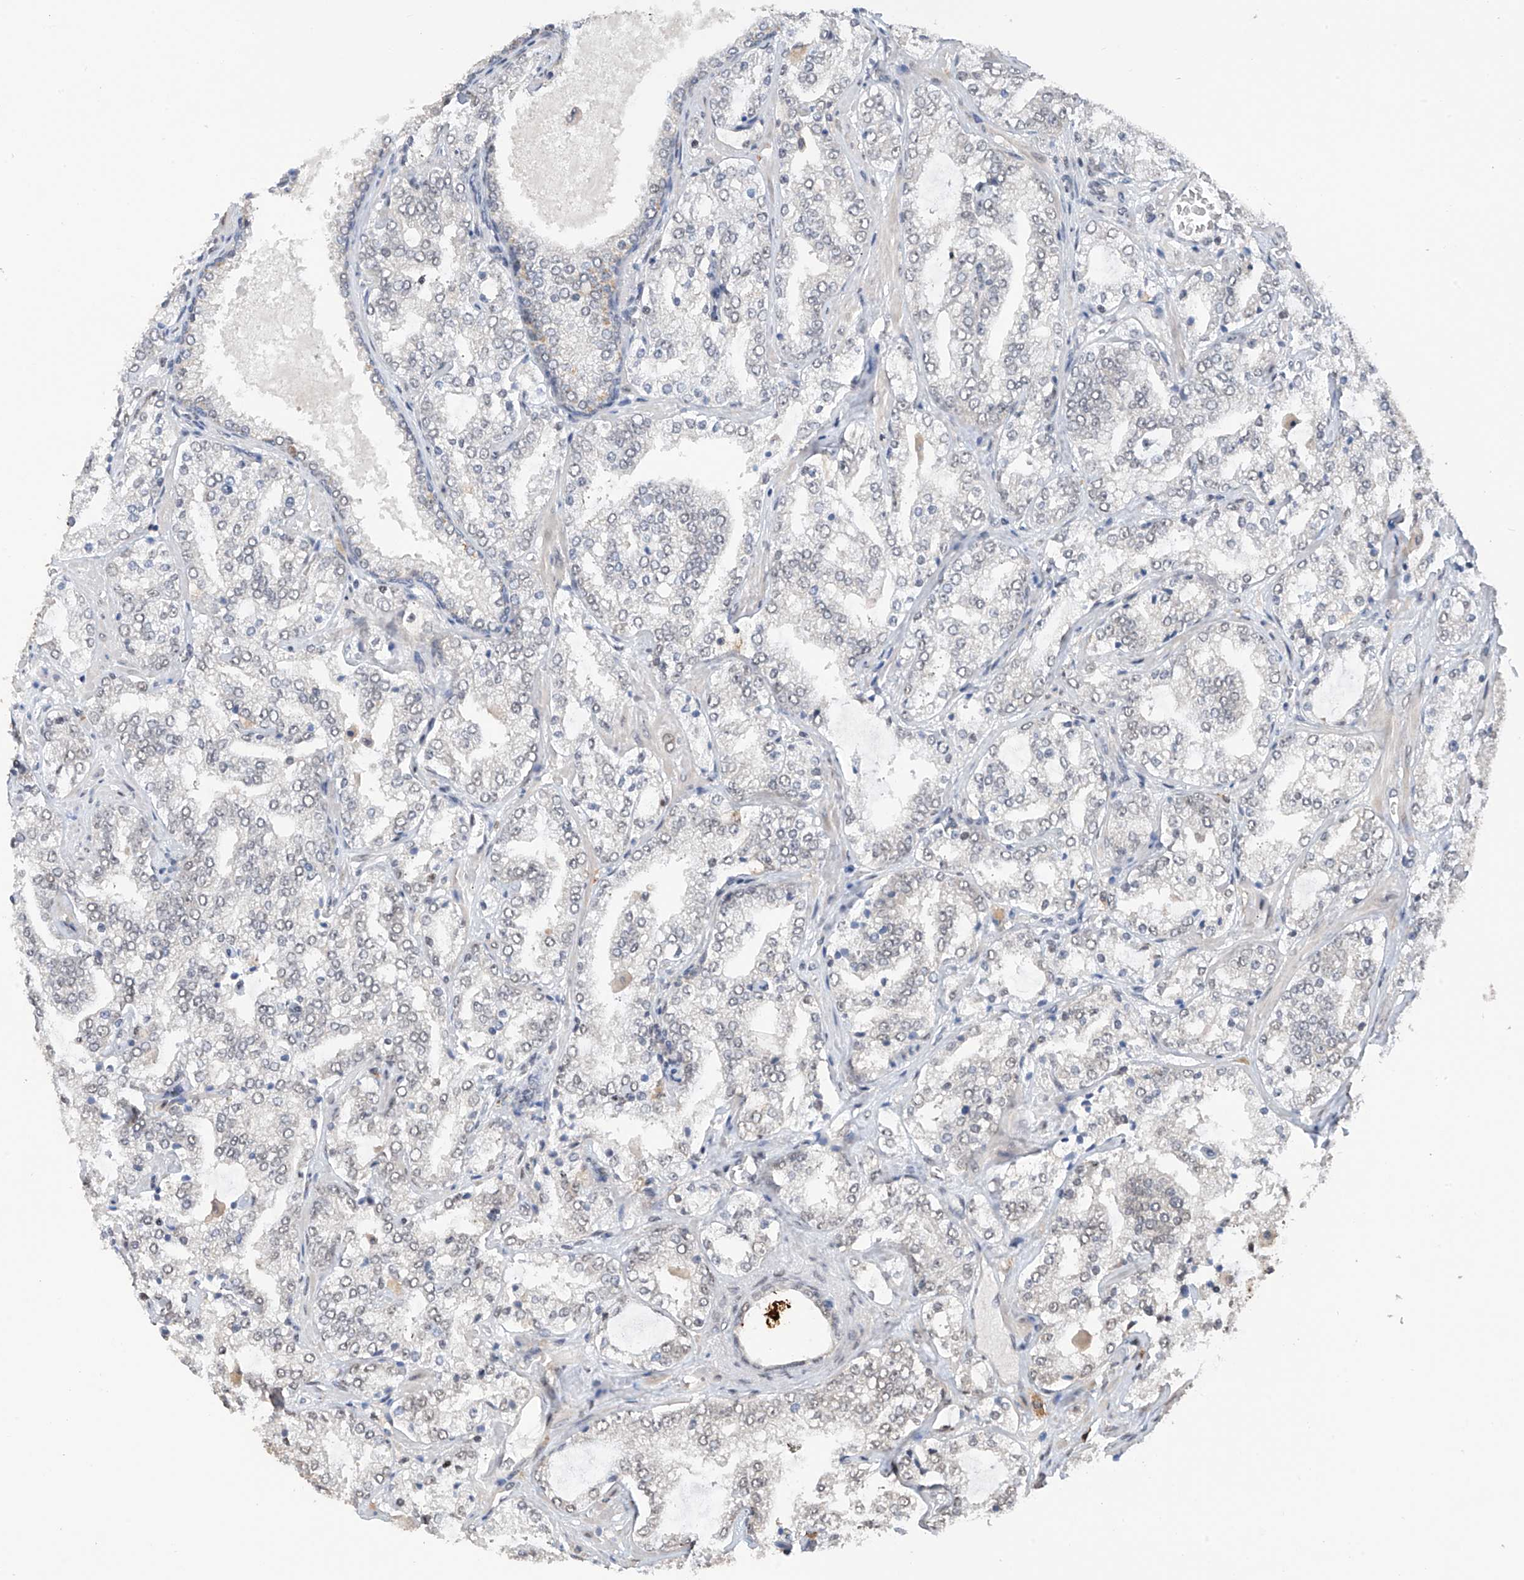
{"staining": {"intensity": "negative", "quantity": "none", "location": "none"}, "tissue": "prostate cancer", "cell_type": "Tumor cells", "image_type": "cancer", "snomed": [{"axis": "morphology", "description": "Adenocarcinoma, High grade"}, {"axis": "topography", "description": "Prostate"}], "caption": "Prostate cancer (adenocarcinoma (high-grade)) stained for a protein using IHC demonstrates no expression tumor cells.", "gene": "C1orf131", "patient": {"sex": "male", "age": 64}}